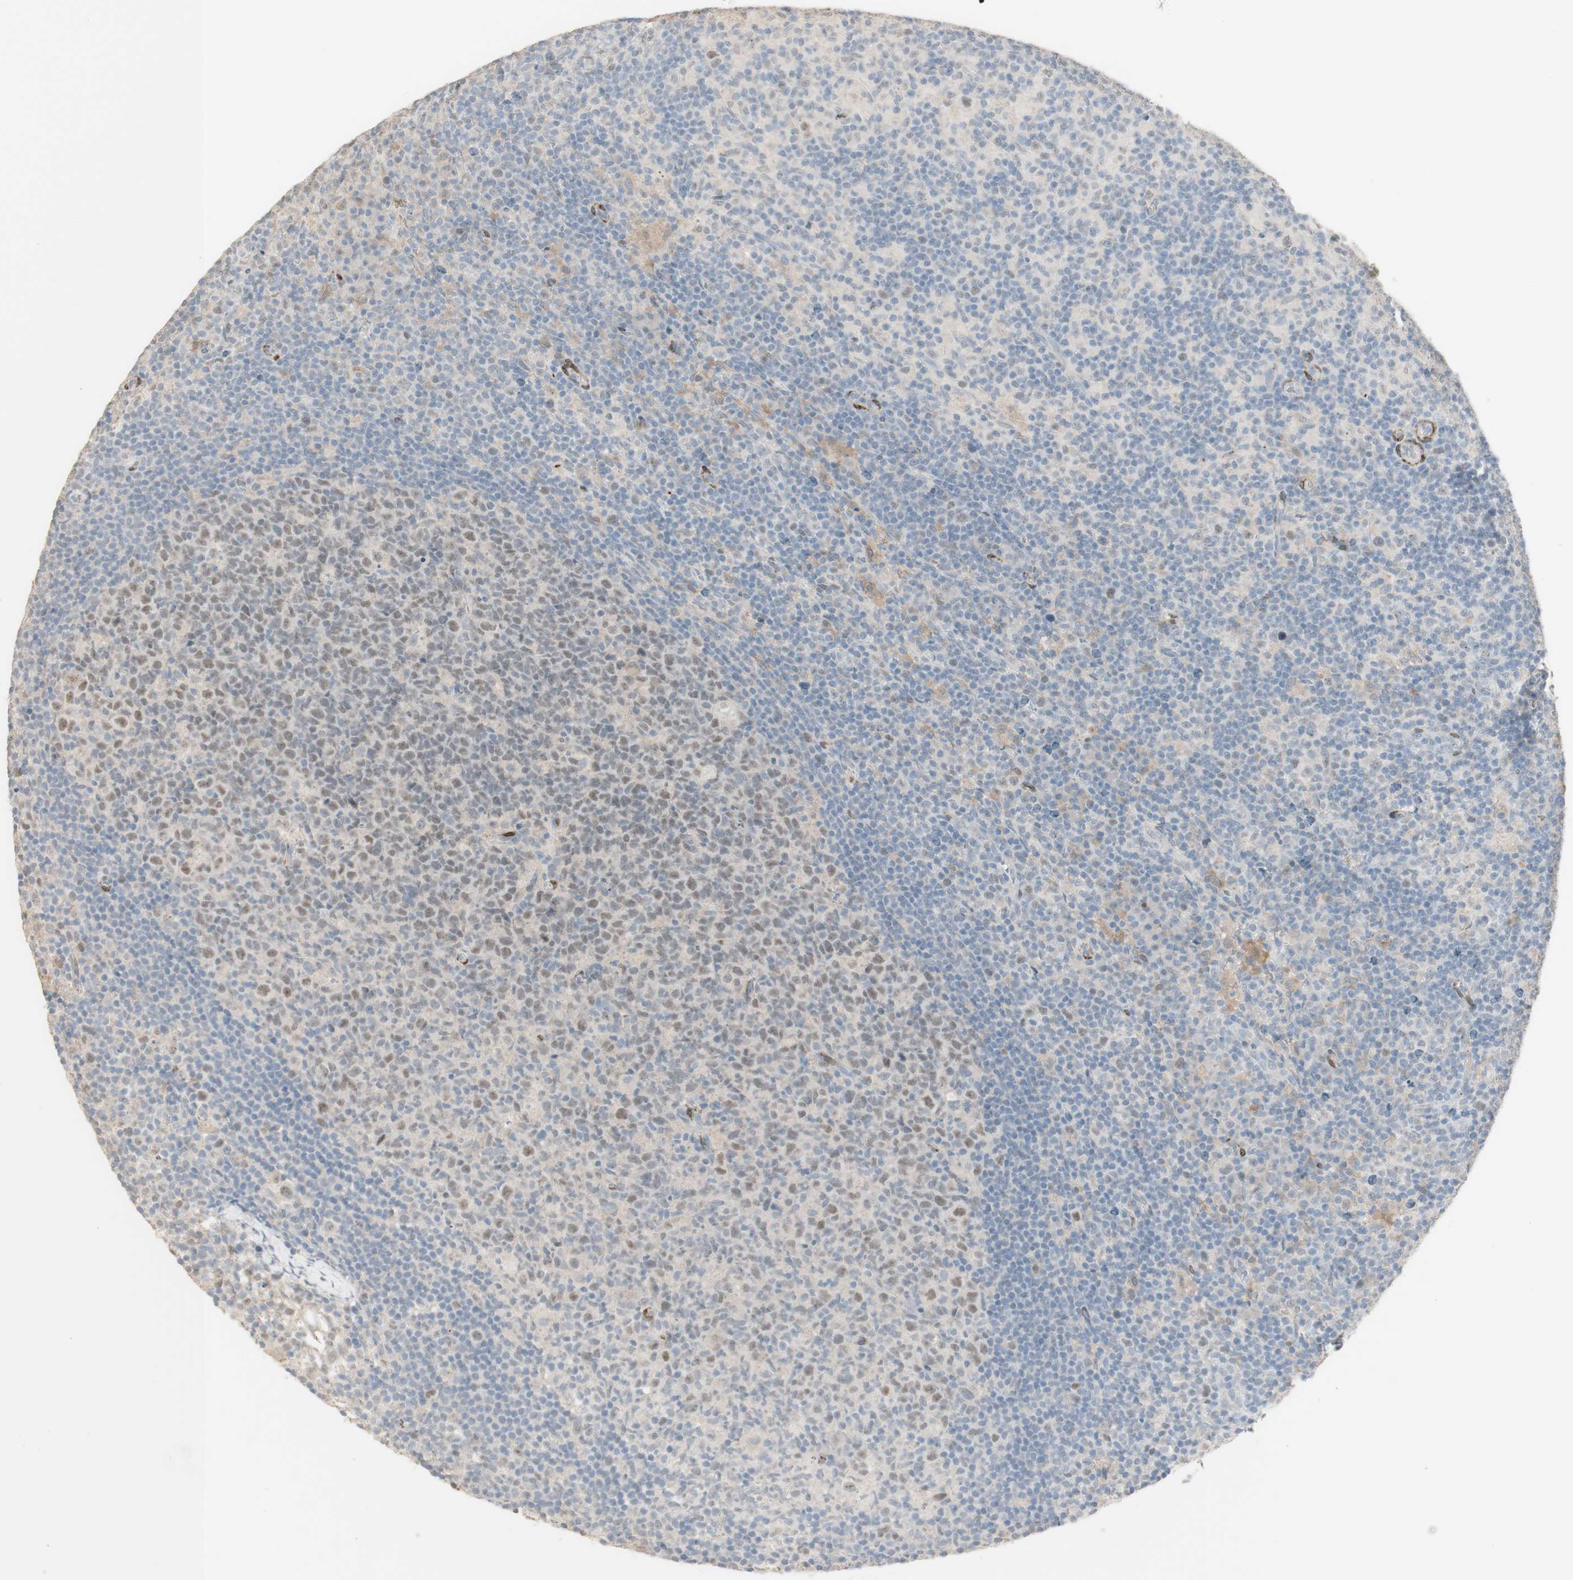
{"staining": {"intensity": "negative", "quantity": "none", "location": "none"}, "tissue": "lymph node", "cell_type": "Germinal center cells", "image_type": "normal", "snomed": [{"axis": "morphology", "description": "Normal tissue, NOS"}, {"axis": "morphology", "description": "Inflammation, NOS"}, {"axis": "topography", "description": "Lymph node"}], "caption": "The image shows no significant positivity in germinal center cells of lymph node. (DAB IHC with hematoxylin counter stain).", "gene": "MUC3A", "patient": {"sex": "male", "age": 55}}